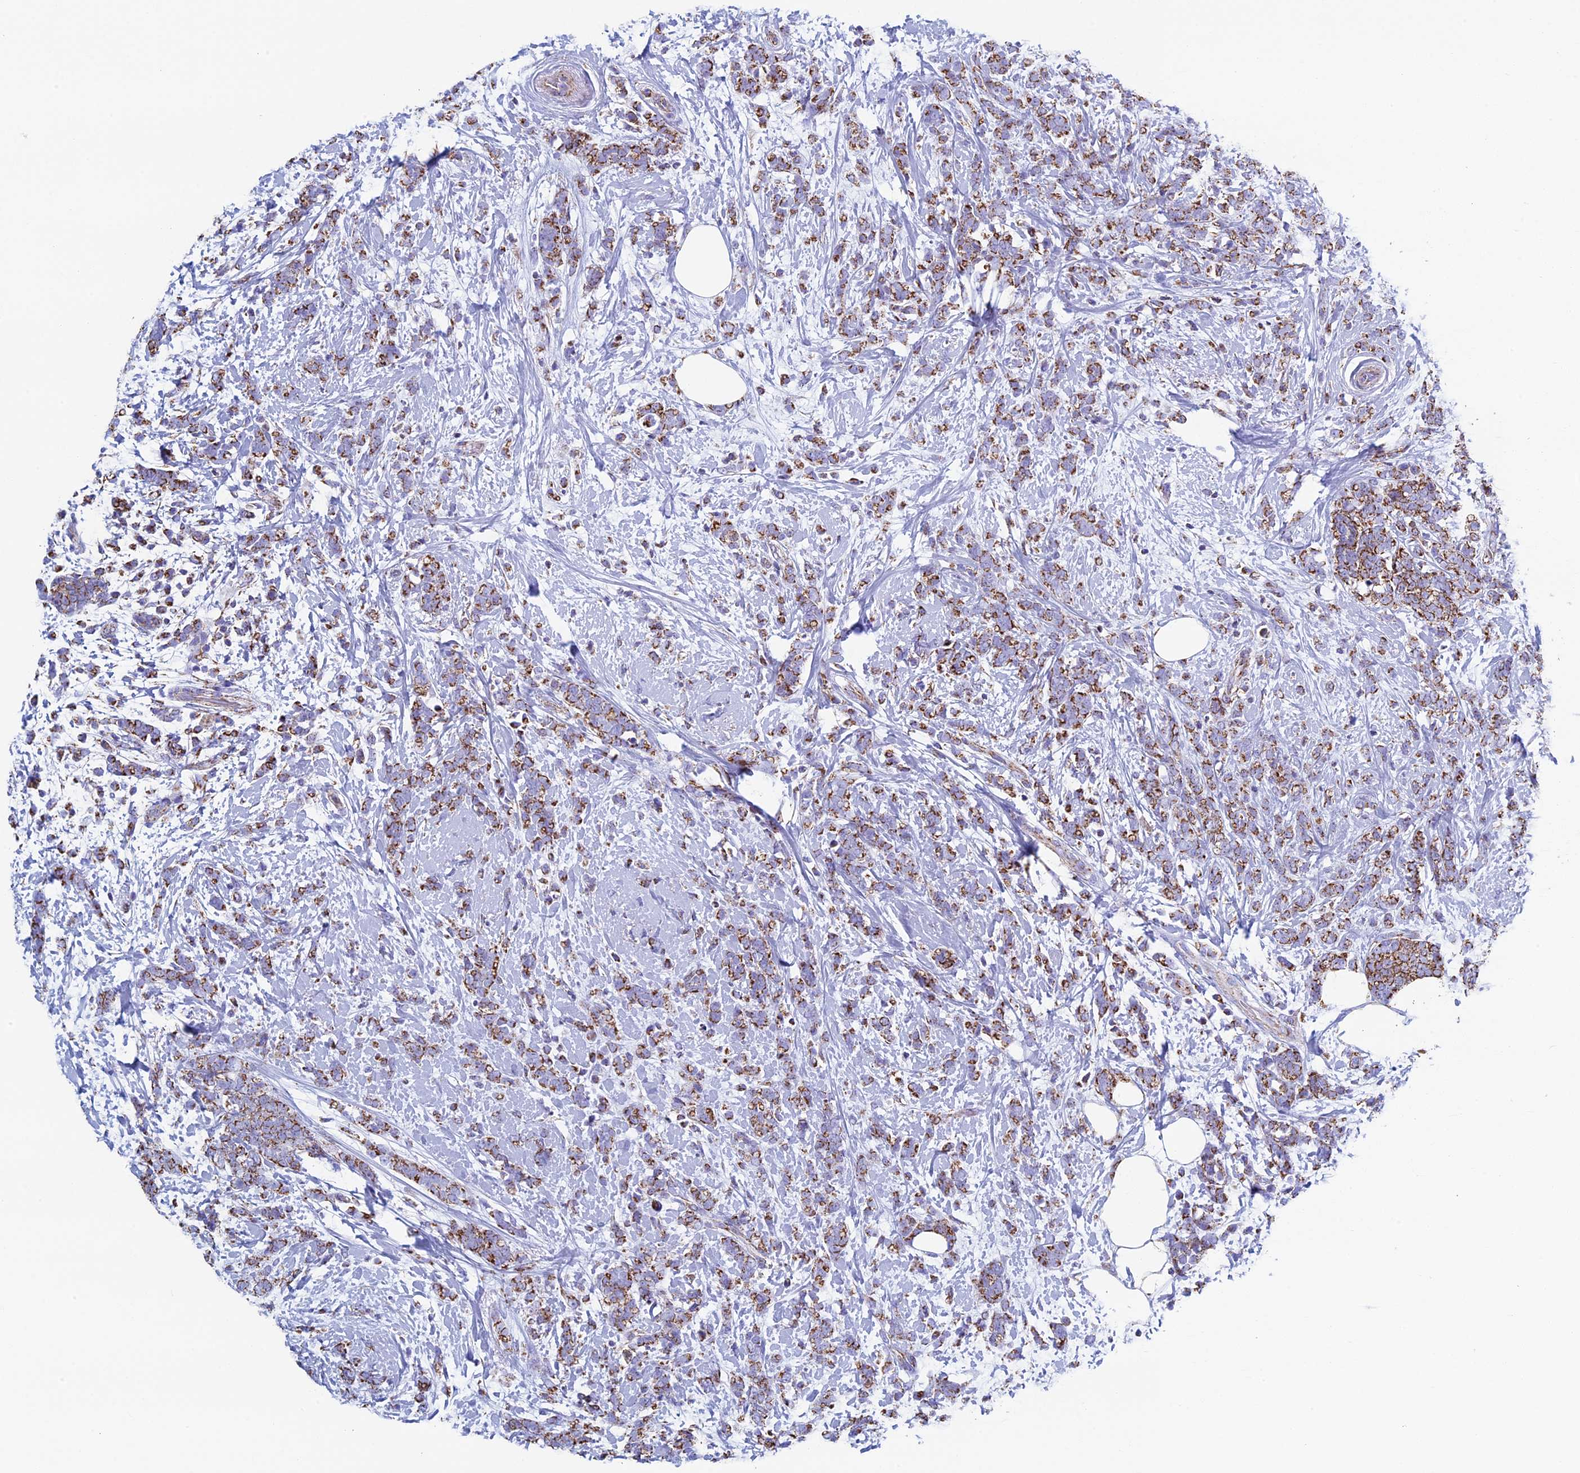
{"staining": {"intensity": "strong", "quantity": ">75%", "location": "cytoplasmic/membranous"}, "tissue": "breast cancer", "cell_type": "Tumor cells", "image_type": "cancer", "snomed": [{"axis": "morphology", "description": "Lobular carcinoma"}, {"axis": "topography", "description": "Breast"}], "caption": "Breast lobular carcinoma stained with DAB (3,3'-diaminobenzidine) immunohistochemistry reveals high levels of strong cytoplasmic/membranous expression in approximately >75% of tumor cells.", "gene": "UQCRFS1", "patient": {"sex": "female", "age": 58}}